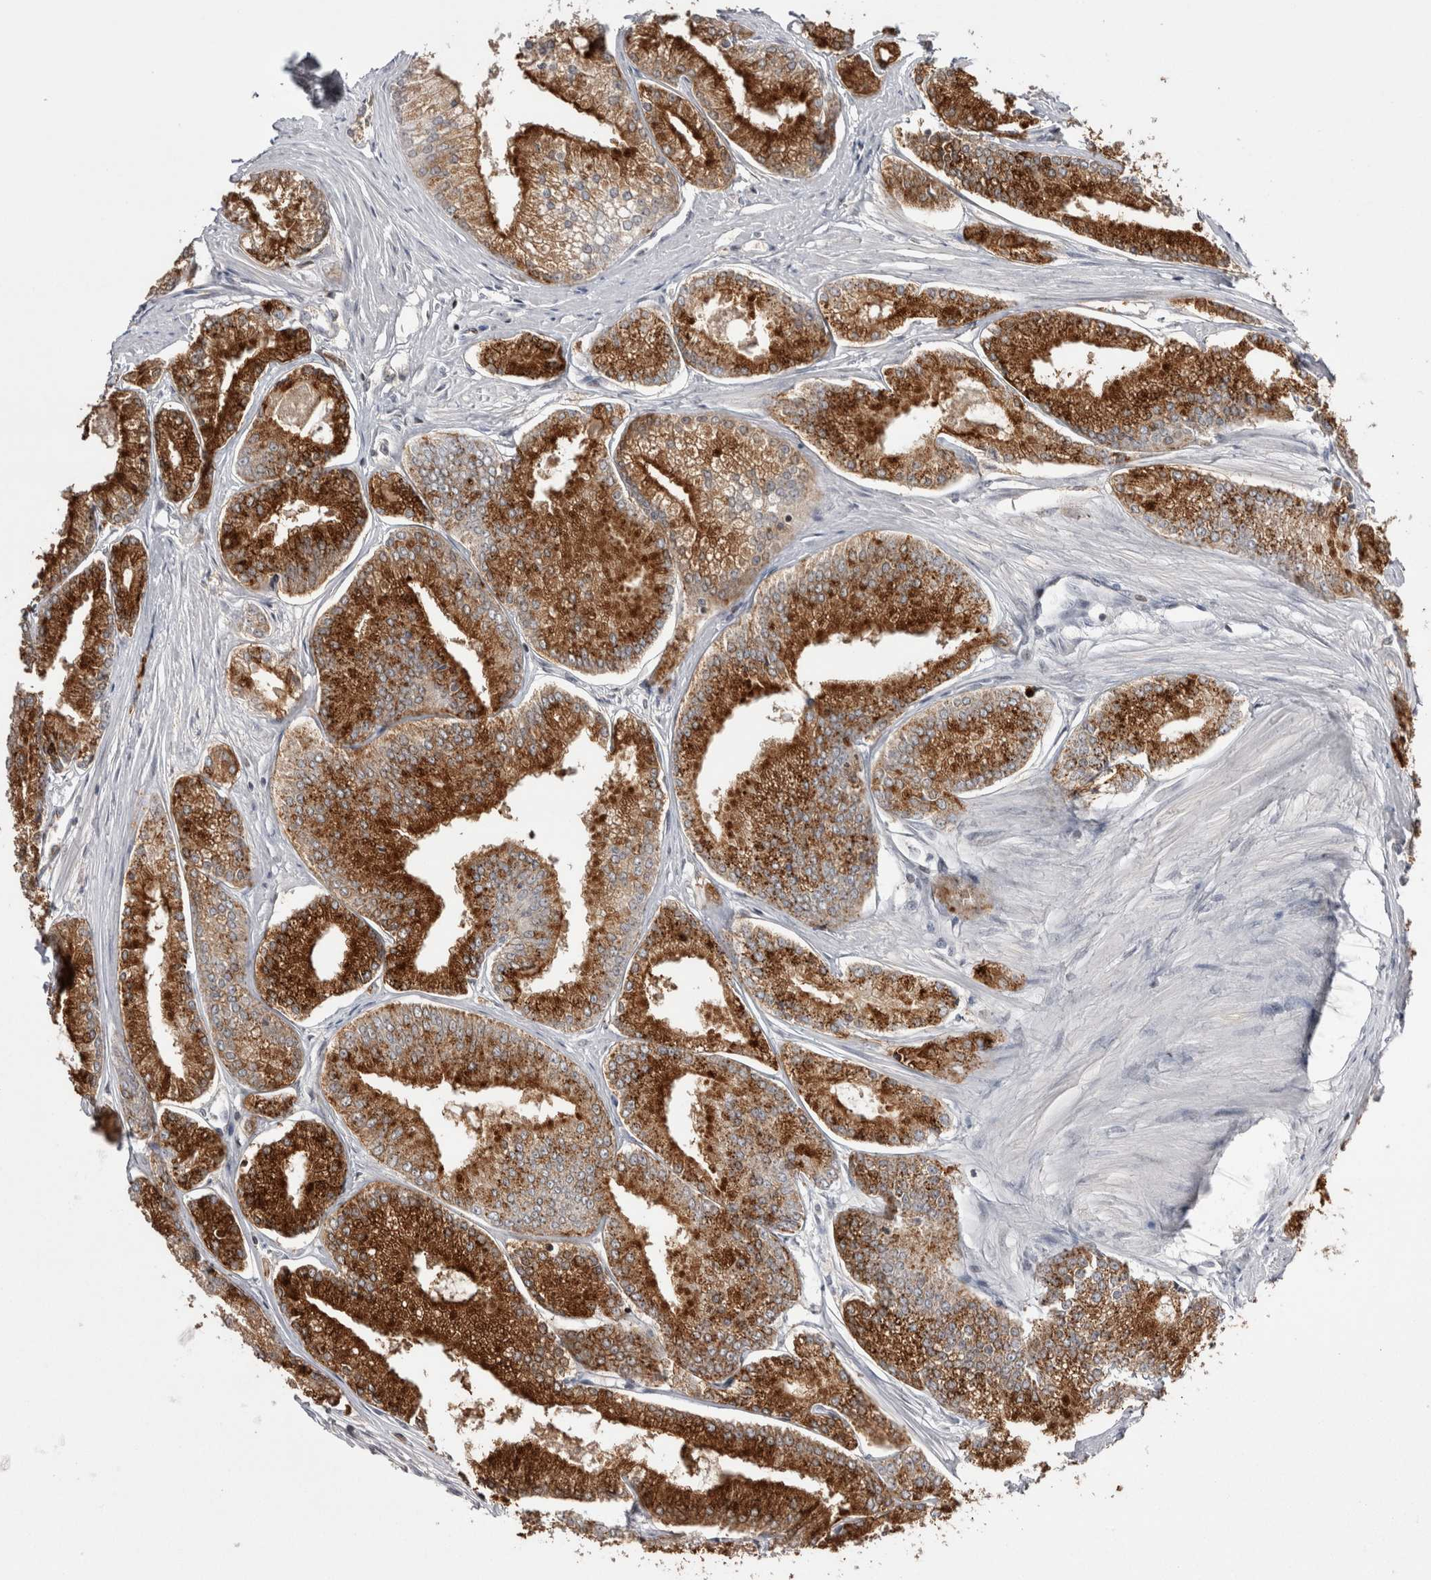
{"staining": {"intensity": "strong", "quantity": ">75%", "location": "cytoplasmic/membranous"}, "tissue": "prostate cancer", "cell_type": "Tumor cells", "image_type": "cancer", "snomed": [{"axis": "morphology", "description": "Adenocarcinoma, Low grade"}, {"axis": "topography", "description": "Prostate"}], "caption": "This is an image of immunohistochemistry (IHC) staining of low-grade adenocarcinoma (prostate), which shows strong staining in the cytoplasmic/membranous of tumor cells.", "gene": "FNDC8", "patient": {"sex": "male", "age": 52}}